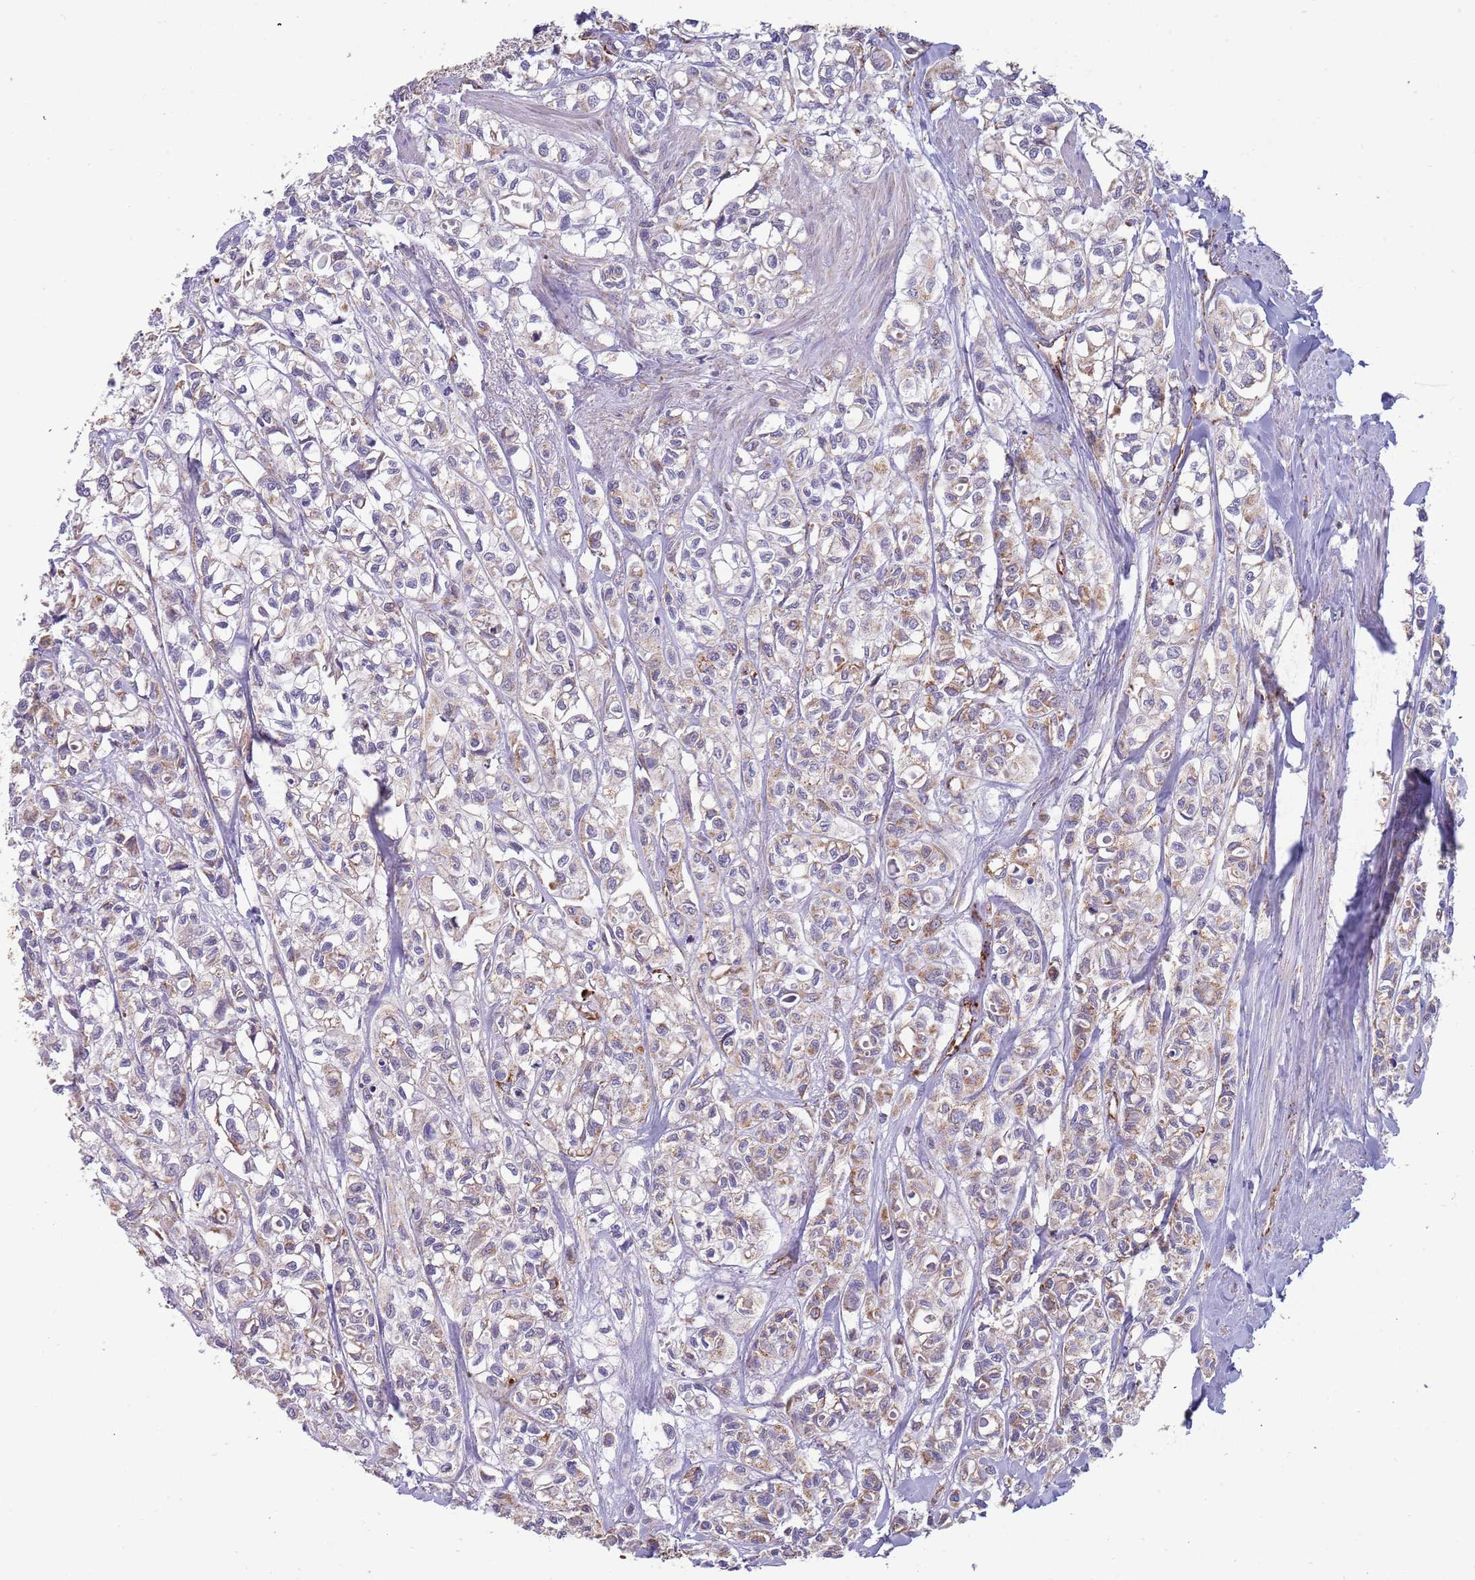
{"staining": {"intensity": "moderate", "quantity": ">75%", "location": "cytoplasmic/membranous"}, "tissue": "urothelial cancer", "cell_type": "Tumor cells", "image_type": "cancer", "snomed": [{"axis": "morphology", "description": "Urothelial carcinoma, High grade"}, {"axis": "topography", "description": "Urinary bladder"}], "caption": "Urothelial cancer stained with a protein marker exhibits moderate staining in tumor cells.", "gene": "VPS16", "patient": {"sex": "male", "age": 67}}